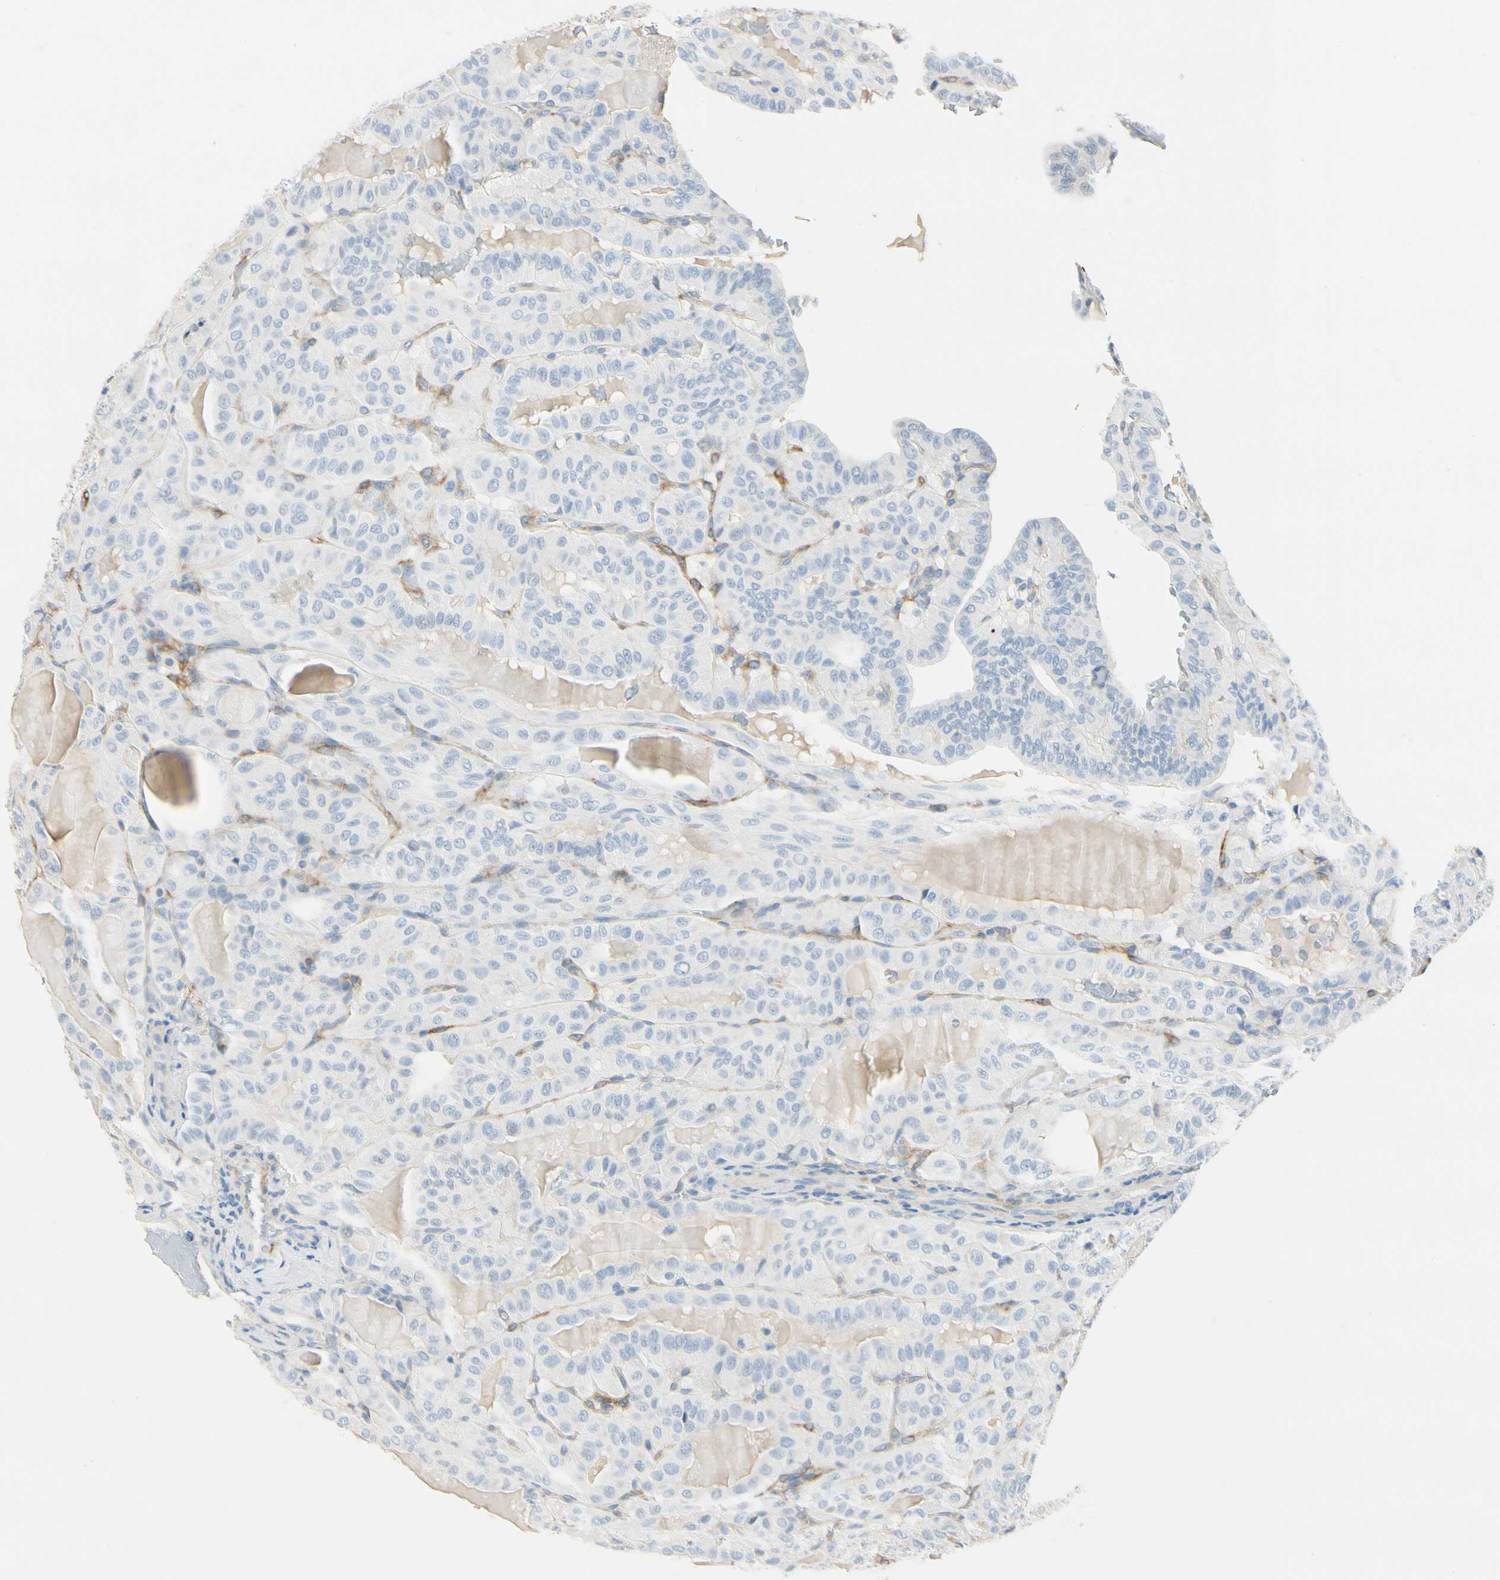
{"staining": {"intensity": "negative", "quantity": "none", "location": "none"}, "tissue": "thyroid cancer", "cell_type": "Tumor cells", "image_type": "cancer", "snomed": [{"axis": "morphology", "description": "Papillary adenocarcinoma, NOS"}, {"axis": "topography", "description": "Thyroid gland"}], "caption": "Thyroid cancer (papillary adenocarcinoma) was stained to show a protein in brown. There is no significant expression in tumor cells.", "gene": "AMPH", "patient": {"sex": "male", "age": 77}}